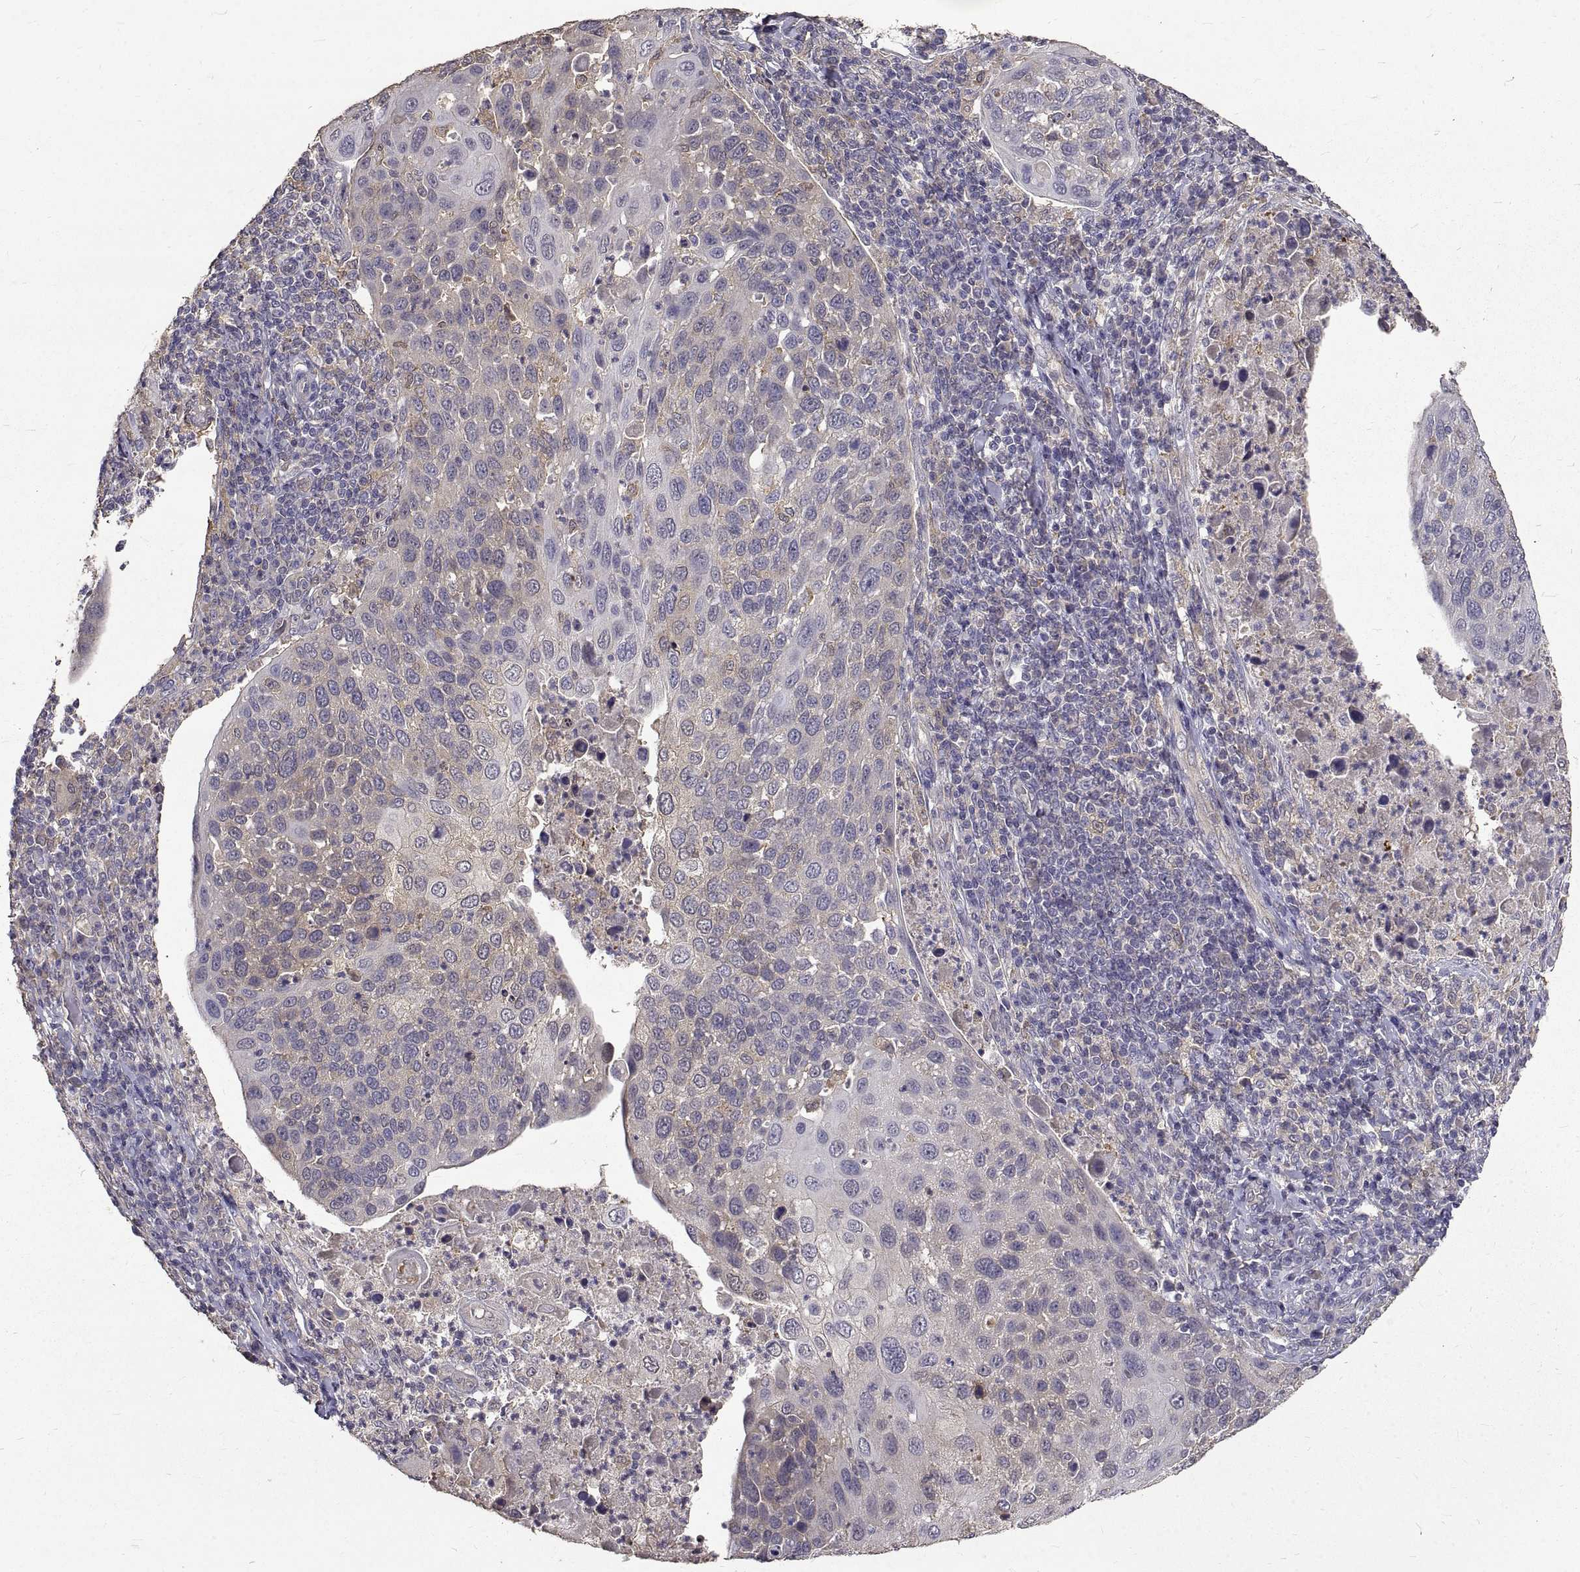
{"staining": {"intensity": "negative", "quantity": "none", "location": "none"}, "tissue": "cervical cancer", "cell_type": "Tumor cells", "image_type": "cancer", "snomed": [{"axis": "morphology", "description": "Squamous cell carcinoma, NOS"}, {"axis": "topography", "description": "Cervix"}], "caption": "Cervical cancer stained for a protein using immunohistochemistry (IHC) displays no staining tumor cells.", "gene": "PEA15", "patient": {"sex": "female", "age": 54}}